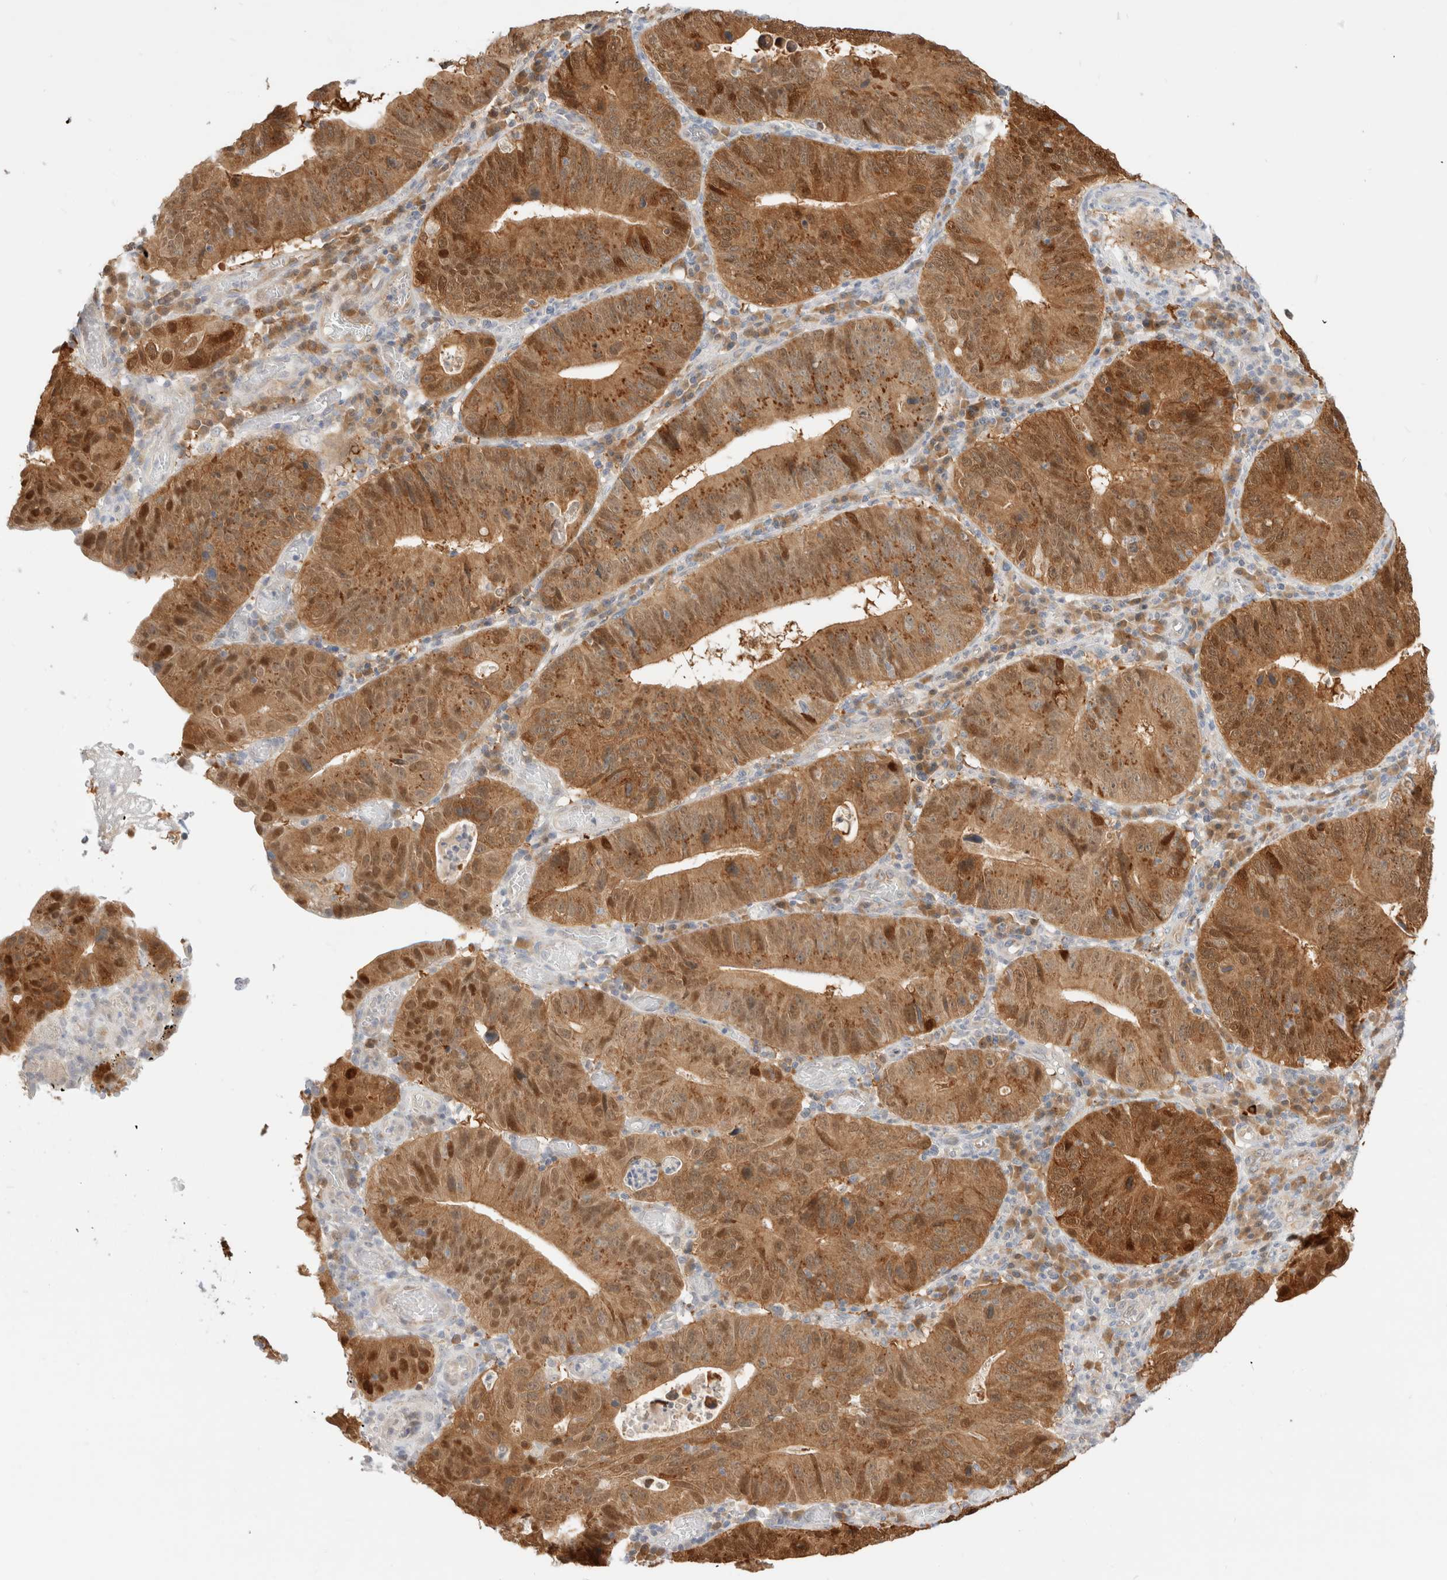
{"staining": {"intensity": "moderate", "quantity": ">75%", "location": "cytoplasmic/membranous,nuclear"}, "tissue": "stomach cancer", "cell_type": "Tumor cells", "image_type": "cancer", "snomed": [{"axis": "morphology", "description": "Adenocarcinoma, NOS"}, {"axis": "topography", "description": "Stomach"}], "caption": "Immunohistochemical staining of stomach adenocarcinoma shows moderate cytoplasmic/membranous and nuclear protein expression in approximately >75% of tumor cells. Immunohistochemistry (ihc) stains the protein in brown and the nuclei are stained blue.", "gene": "EFCAB13", "patient": {"sex": "male", "age": 59}}